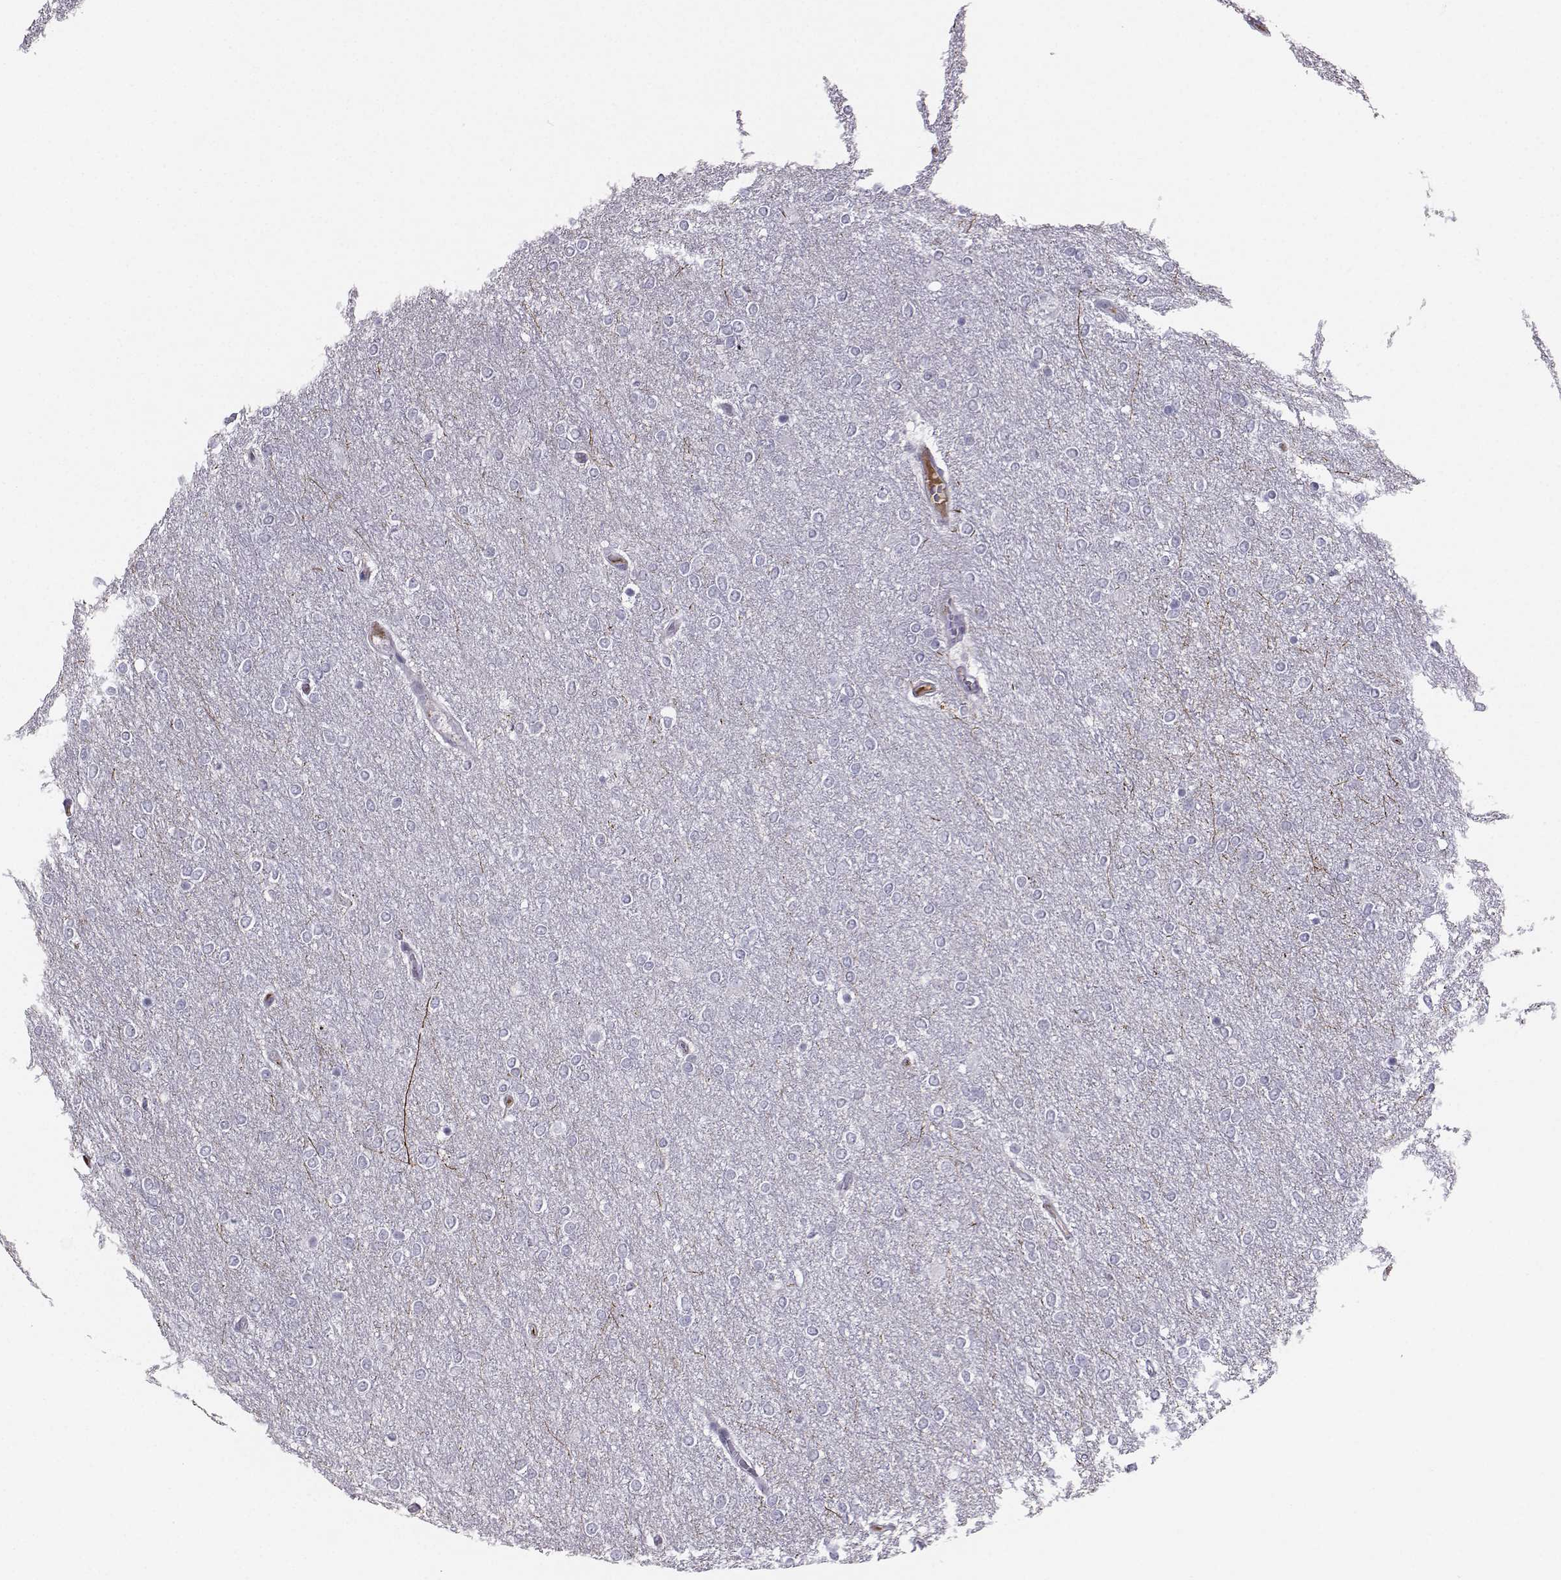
{"staining": {"intensity": "negative", "quantity": "none", "location": "none"}, "tissue": "glioma", "cell_type": "Tumor cells", "image_type": "cancer", "snomed": [{"axis": "morphology", "description": "Glioma, malignant, High grade"}, {"axis": "topography", "description": "Brain"}], "caption": "Protein analysis of glioma displays no significant expression in tumor cells. Brightfield microscopy of IHC stained with DAB (3,3'-diaminobenzidine) (brown) and hematoxylin (blue), captured at high magnification.", "gene": "LHX1", "patient": {"sex": "female", "age": 61}}